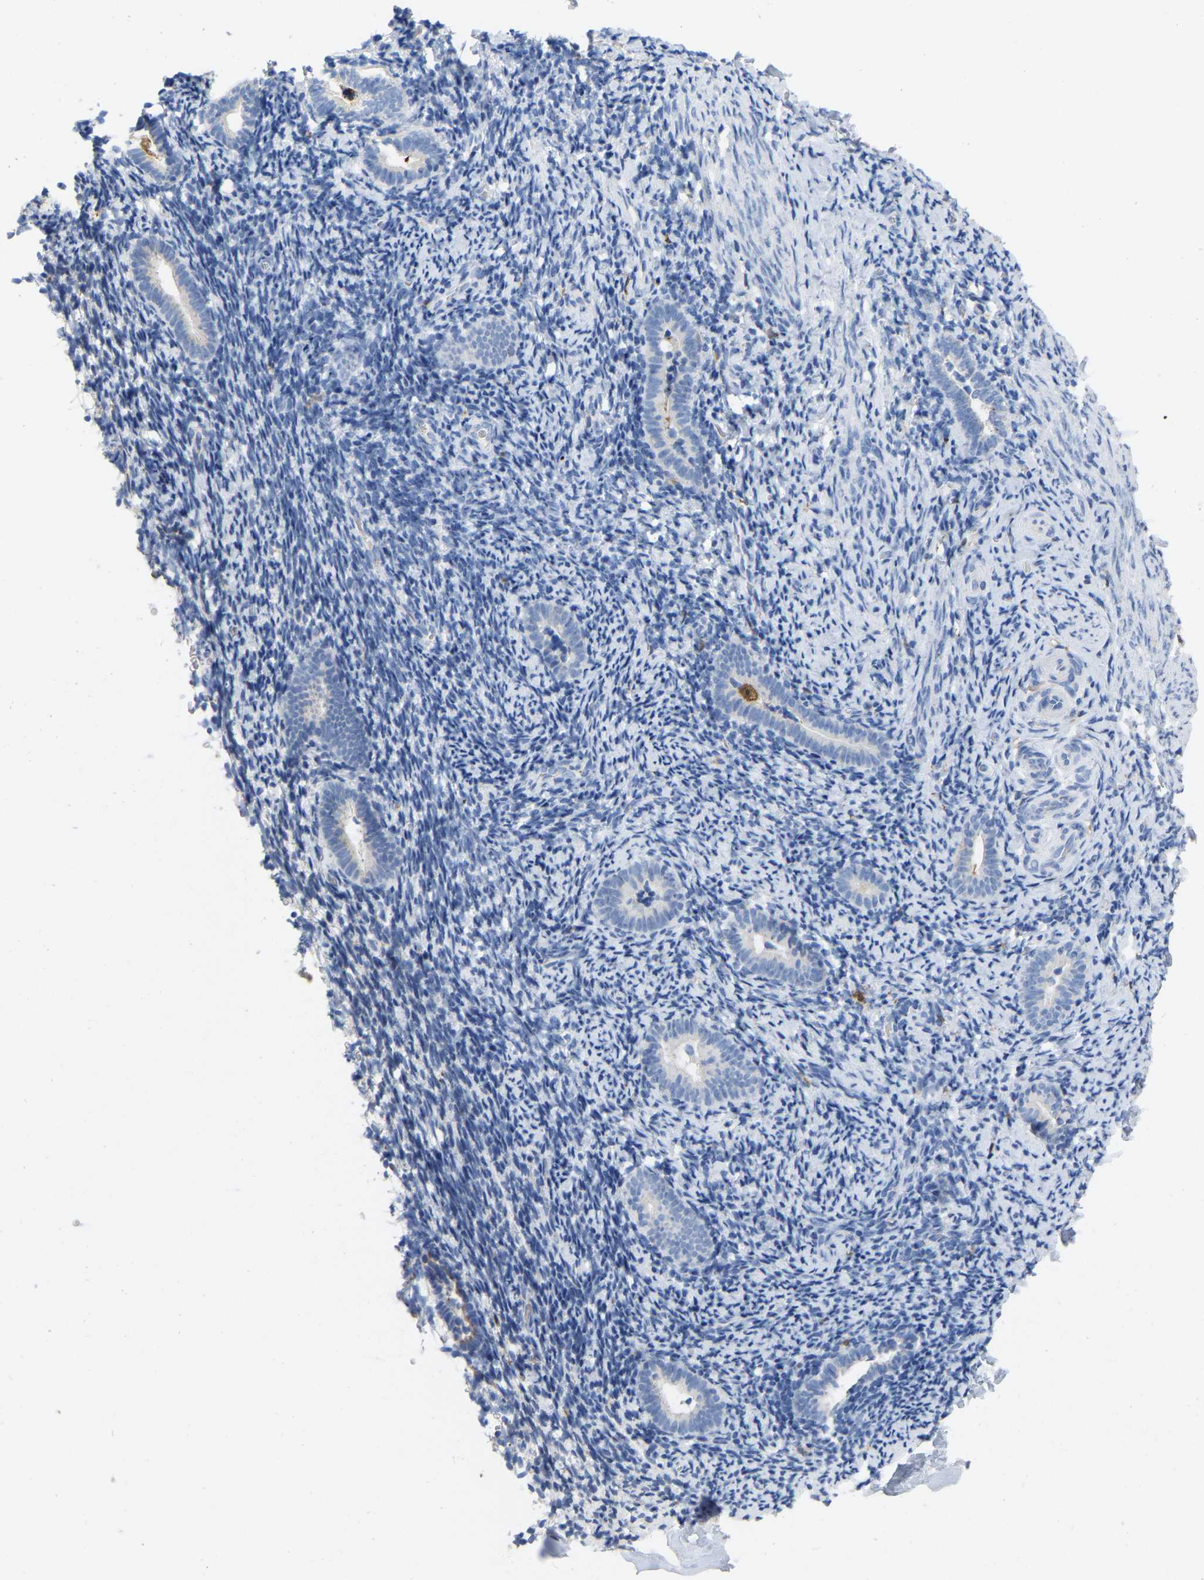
{"staining": {"intensity": "negative", "quantity": "none", "location": "none"}, "tissue": "endometrium", "cell_type": "Cells in endometrial stroma", "image_type": "normal", "snomed": [{"axis": "morphology", "description": "Normal tissue, NOS"}, {"axis": "topography", "description": "Endometrium"}], "caption": "Cells in endometrial stroma show no significant expression in benign endometrium. Nuclei are stained in blue.", "gene": "ULBP2", "patient": {"sex": "female", "age": 51}}